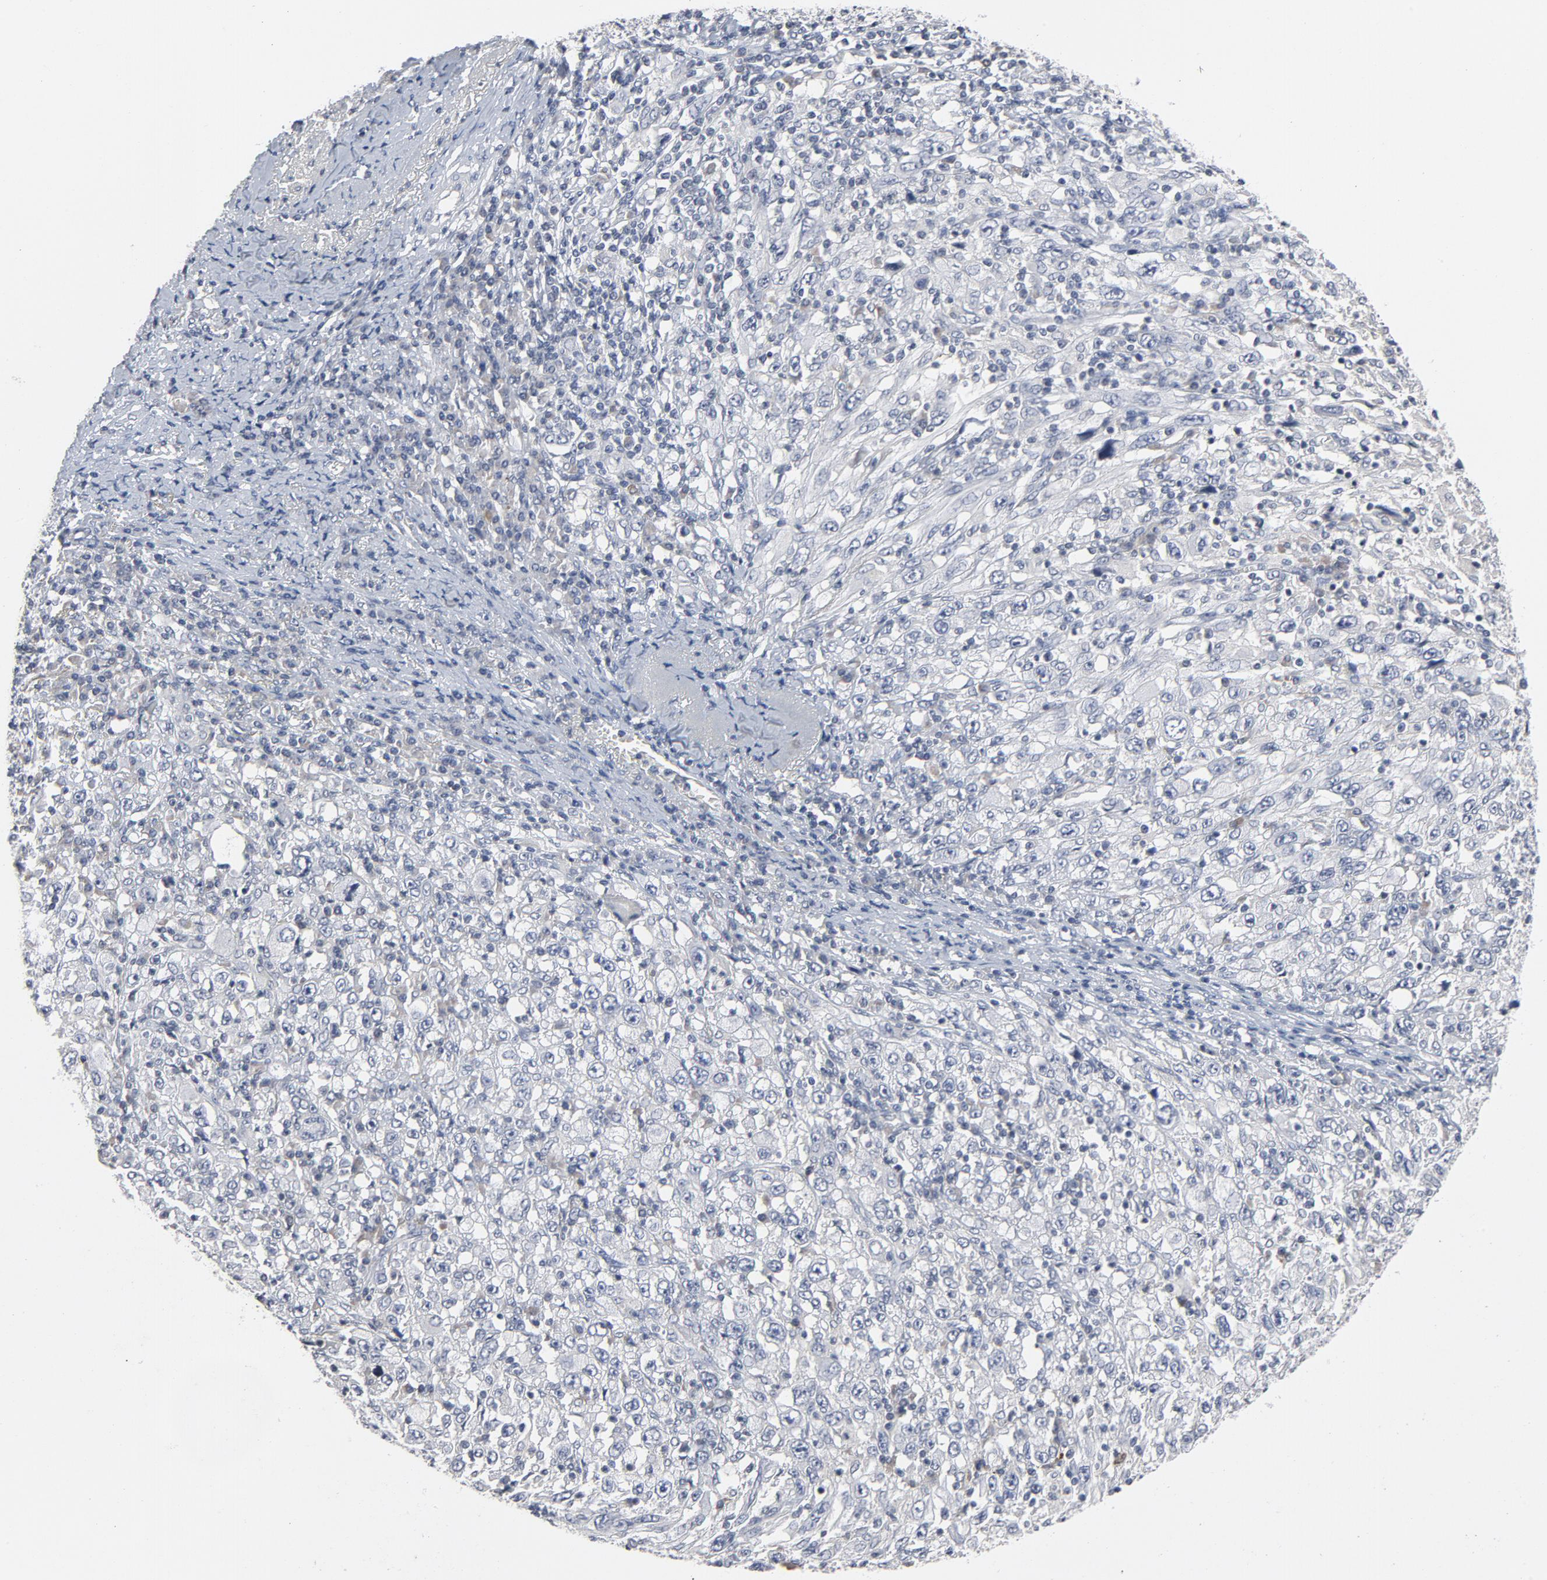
{"staining": {"intensity": "negative", "quantity": "none", "location": "none"}, "tissue": "melanoma", "cell_type": "Tumor cells", "image_type": "cancer", "snomed": [{"axis": "morphology", "description": "Malignant melanoma, Metastatic site"}, {"axis": "topography", "description": "Skin"}], "caption": "High power microscopy histopathology image of an immunohistochemistry (IHC) photomicrograph of malignant melanoma (metastatic site), revealing no significant positivity in tumor cells.", "gene": "TCL1A", "patient": {"sex": "female", "age": 56}}